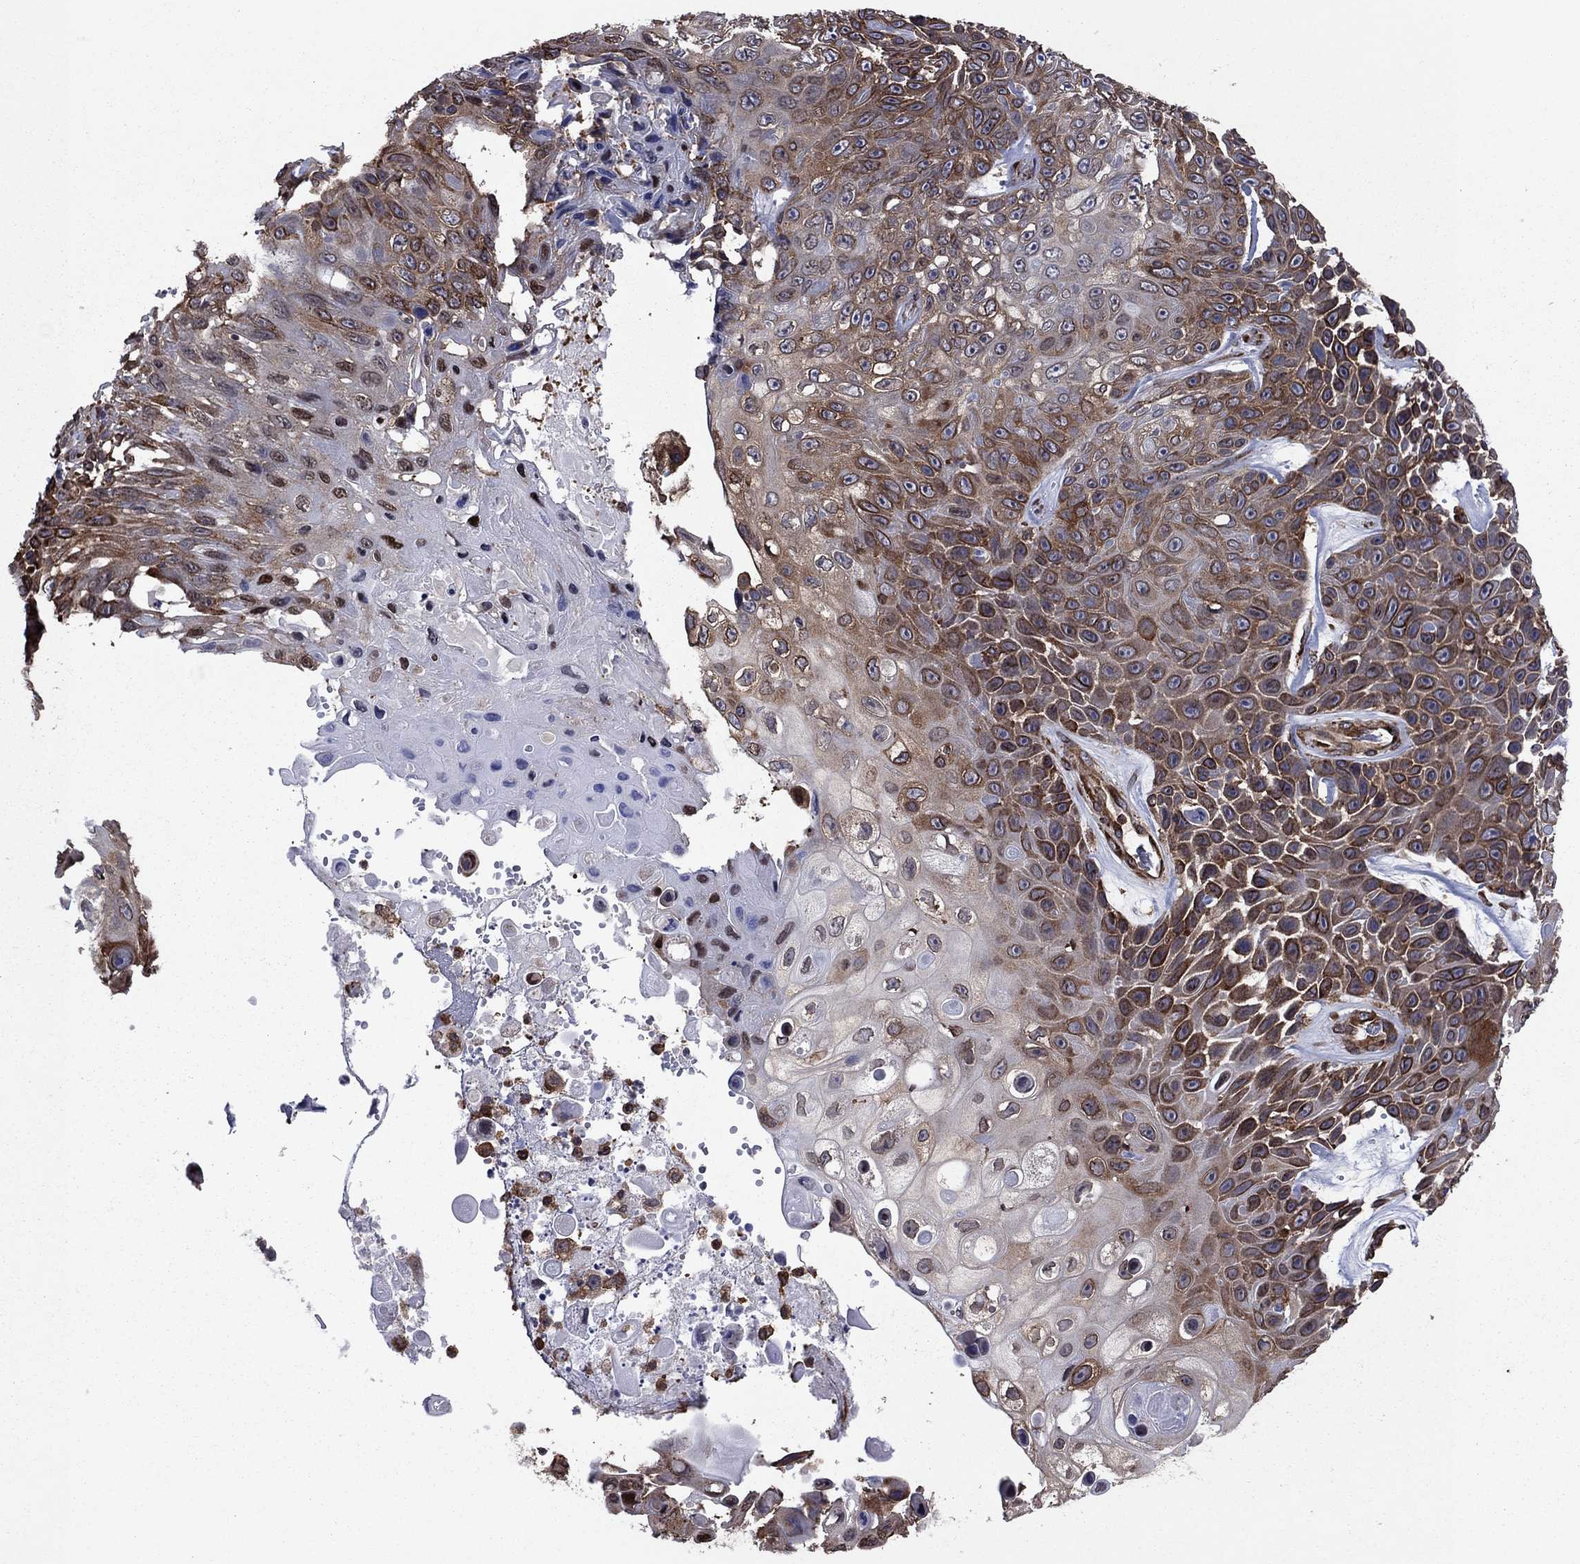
{"staining": {"intensity": "strong", "quantity": "25%-75%", "location": "cytoplasmic/membranous"}, "tissue": "skin cancer", "cell_type": "Tumor cells", "image_type": "cancer", "snomed": [{"axis": "morphology", "description": "Squamous cell carcinoma, NOS"}, {"axis": "topography", "description": "Skin"}], "caption": "A photomicrograph showing strong cytoplasmic/membranous staining in about 25%-75% of tumor cells in squamous cell carcinoma (skin), as visualized by brown immunohistochemical staining.", "gene": "YBX1", "patient": {"sex": "male", "age": 82}}